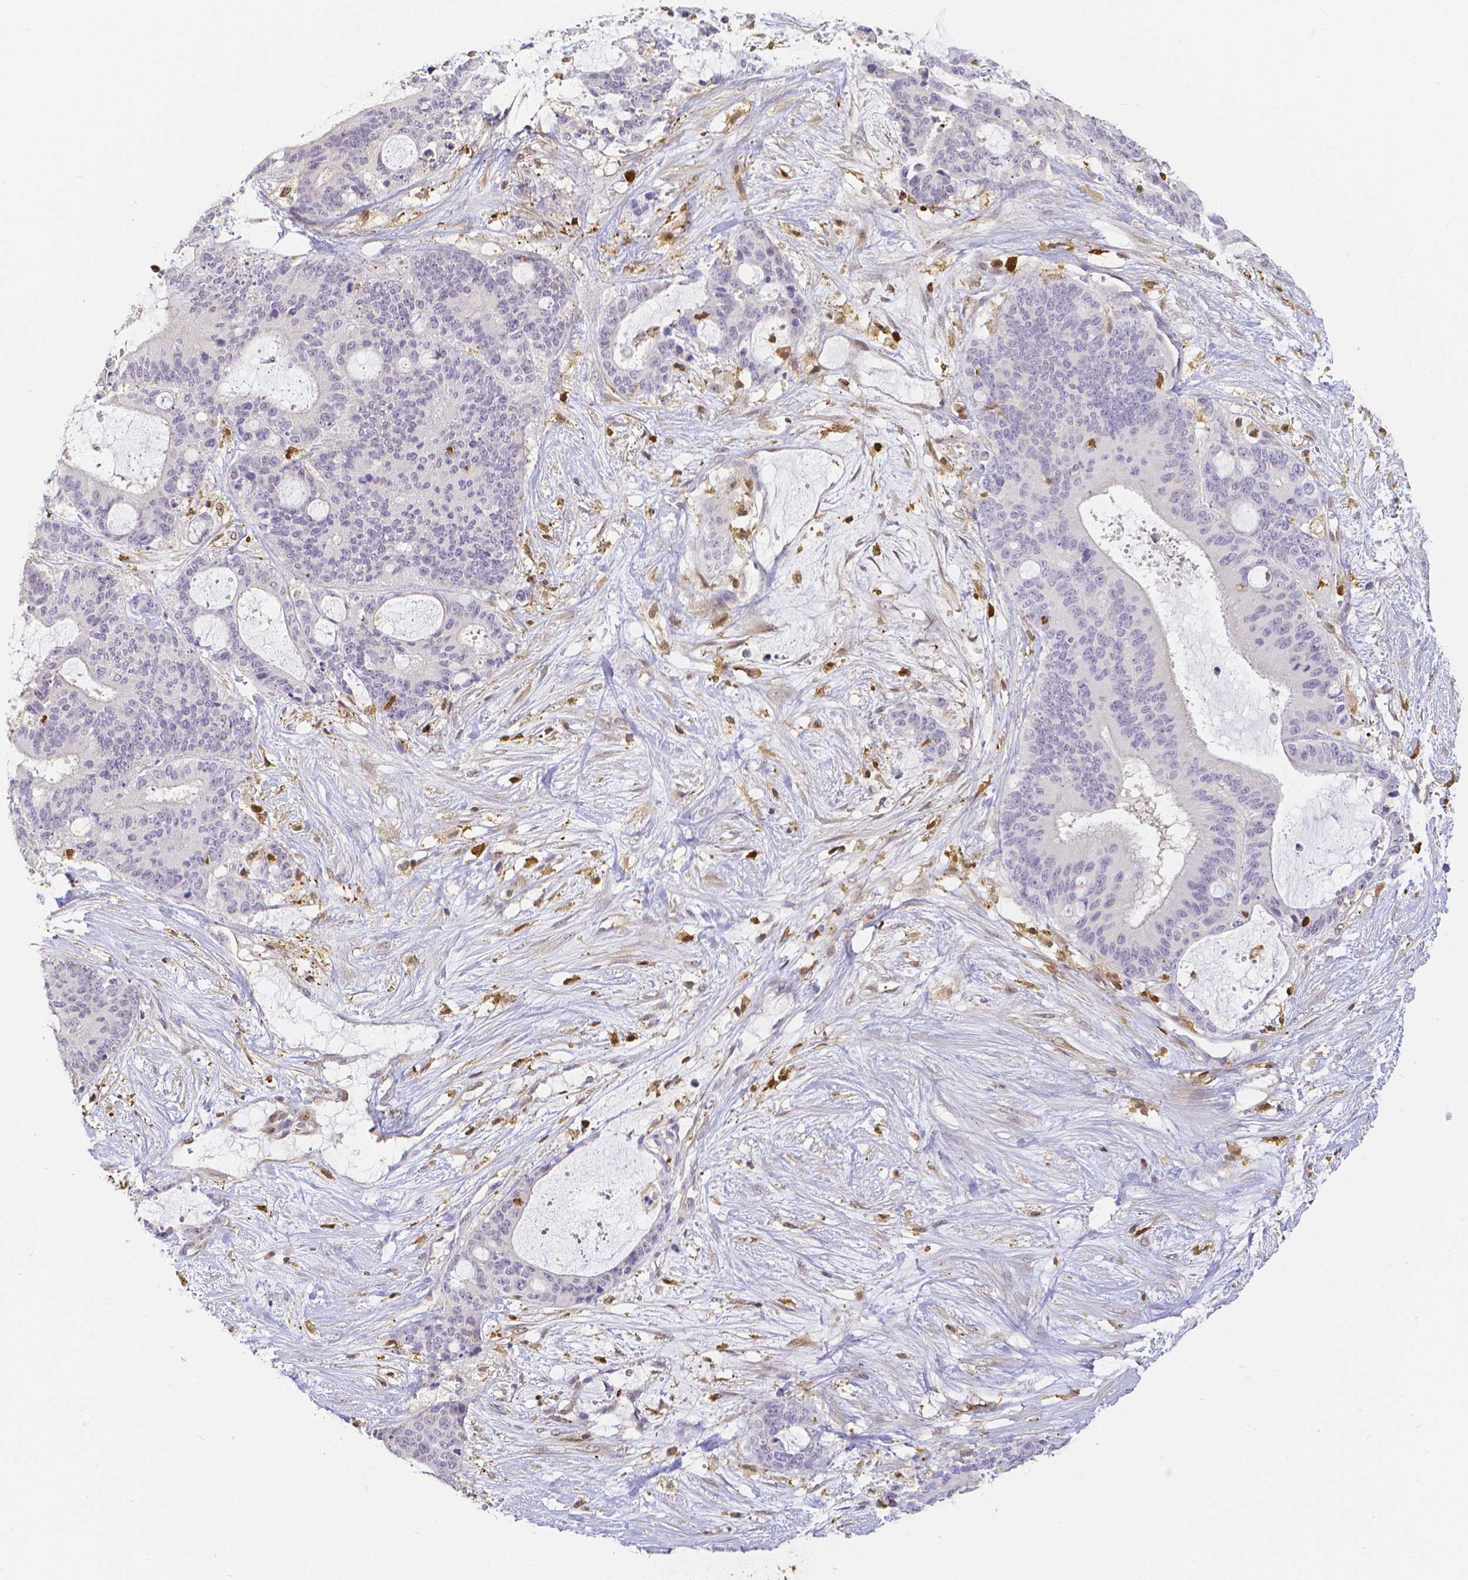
{"staining": {"intensity": "negative", "quantity": "none", "location": "none"}, "tissue": "liver cancer", "cell_type": "Tumor cells", "image_type": "cancer", "snomed": [{"axis": "morphology", "description": "Normal tissue, NOS"}, {"axis": "morphology", "description": "Cholangiocarcinoma"}, {"axis": "topography", "description": "Liver"}, {"axis": "topography", "description": "Peripheral nerve tissue"}], "caption": "An immunohistochemistry (IHC) image of liver cancer (cholangiocarcinoma) is shown. There is no staining in tumor cells of liver cancer (cholangiocarcinoma).", "gene": "COTL1", "patient": {"sex": "female", "age": 73}}